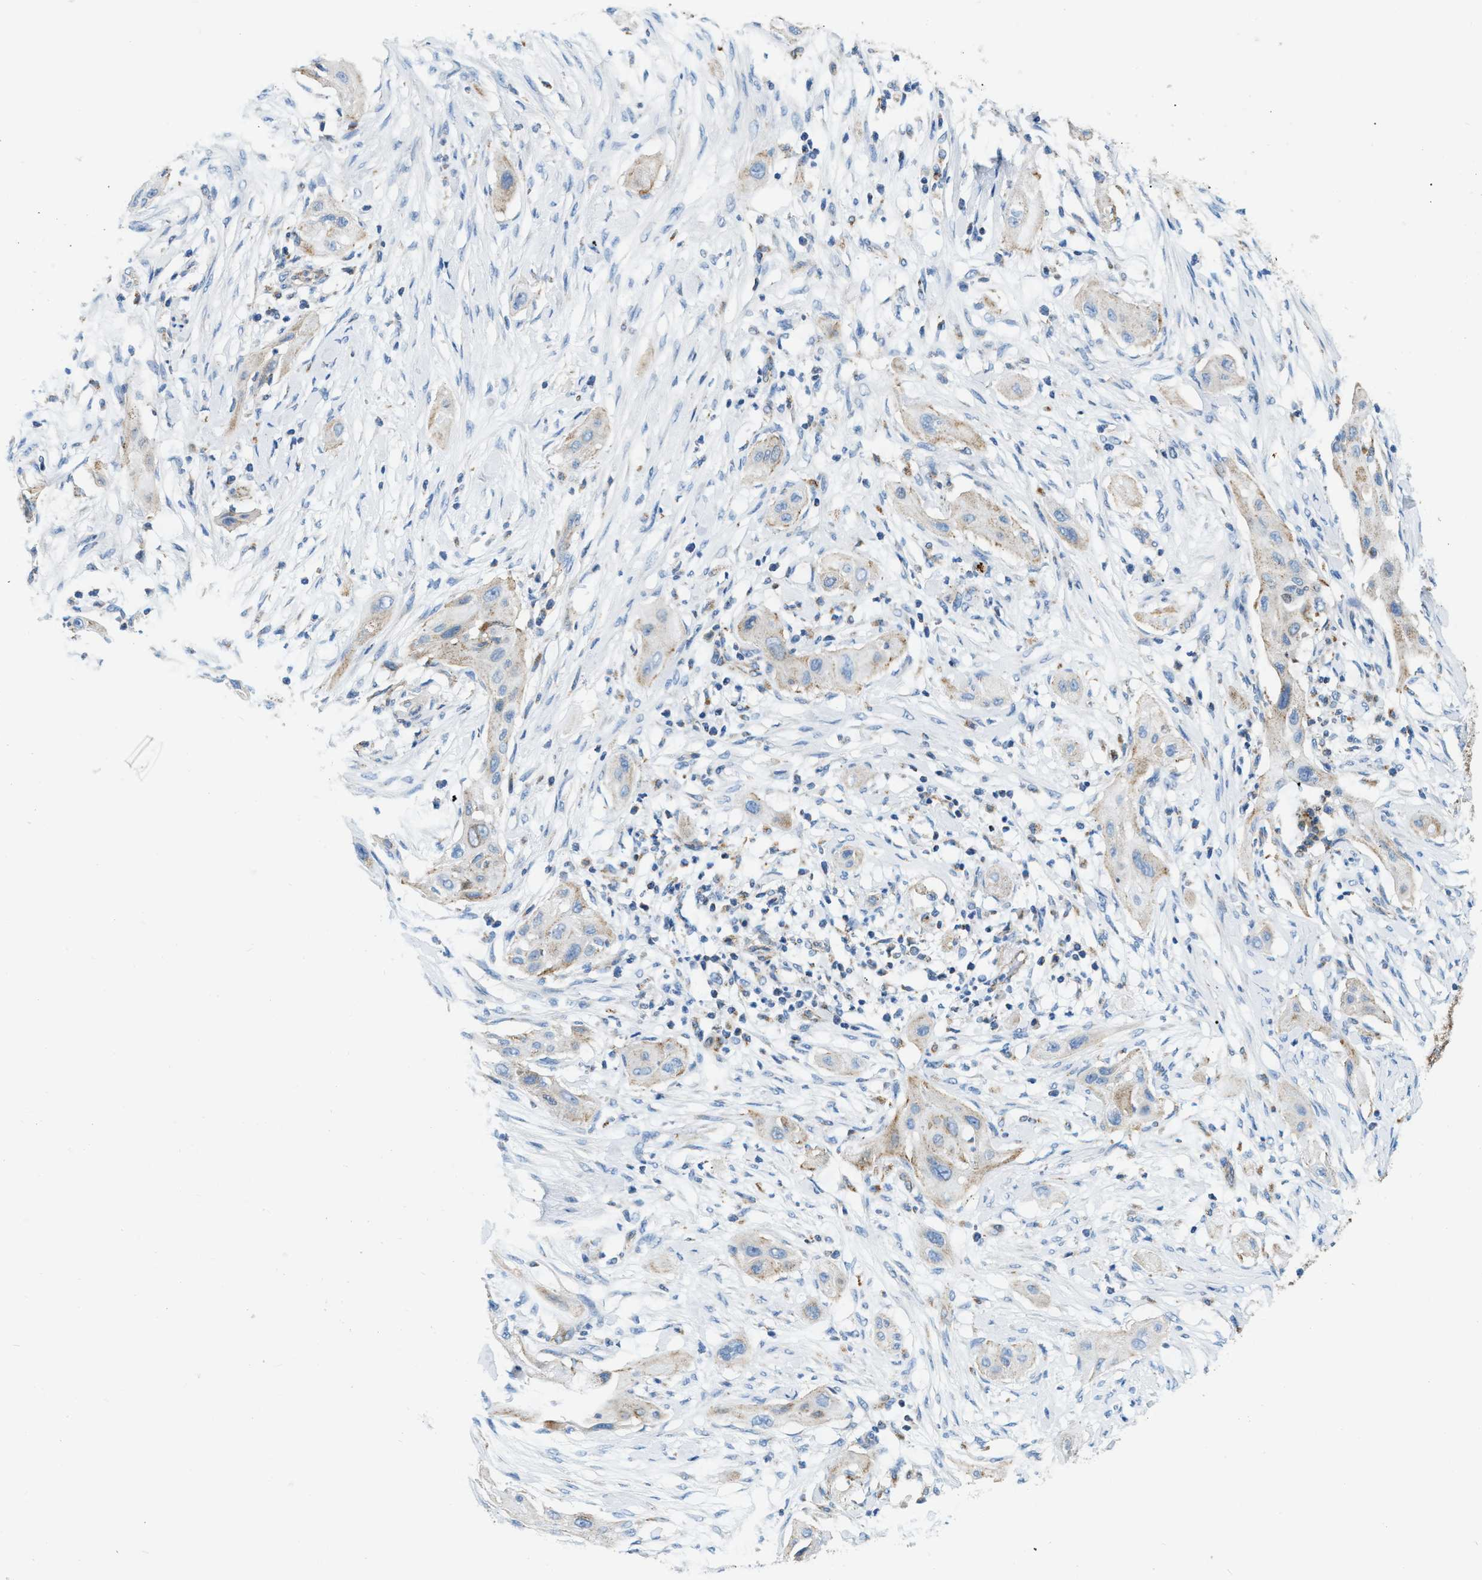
{"staining": {"intensity": "moderate", "quantity": "<25%", "location": "cytoplasmic/membranous"}, "tissue": "lung cancer", "cell_type": "Tumor cells", "image_type": "cancer", "snomed": [{"axis": "morphology", "description": "Squamous cell carcinoma, NOS"}, {"axis": "topography", "description": "Lung"}], "caption": "Brown immunohistochemical staining in lung cancer (squamous cell carcinoma) exhibits moderate cytoplasmic/membranous expression in approximately <25% of tumor cells.", "gene": "JADE1", "patient": {"sex": "female", "age": 47}}